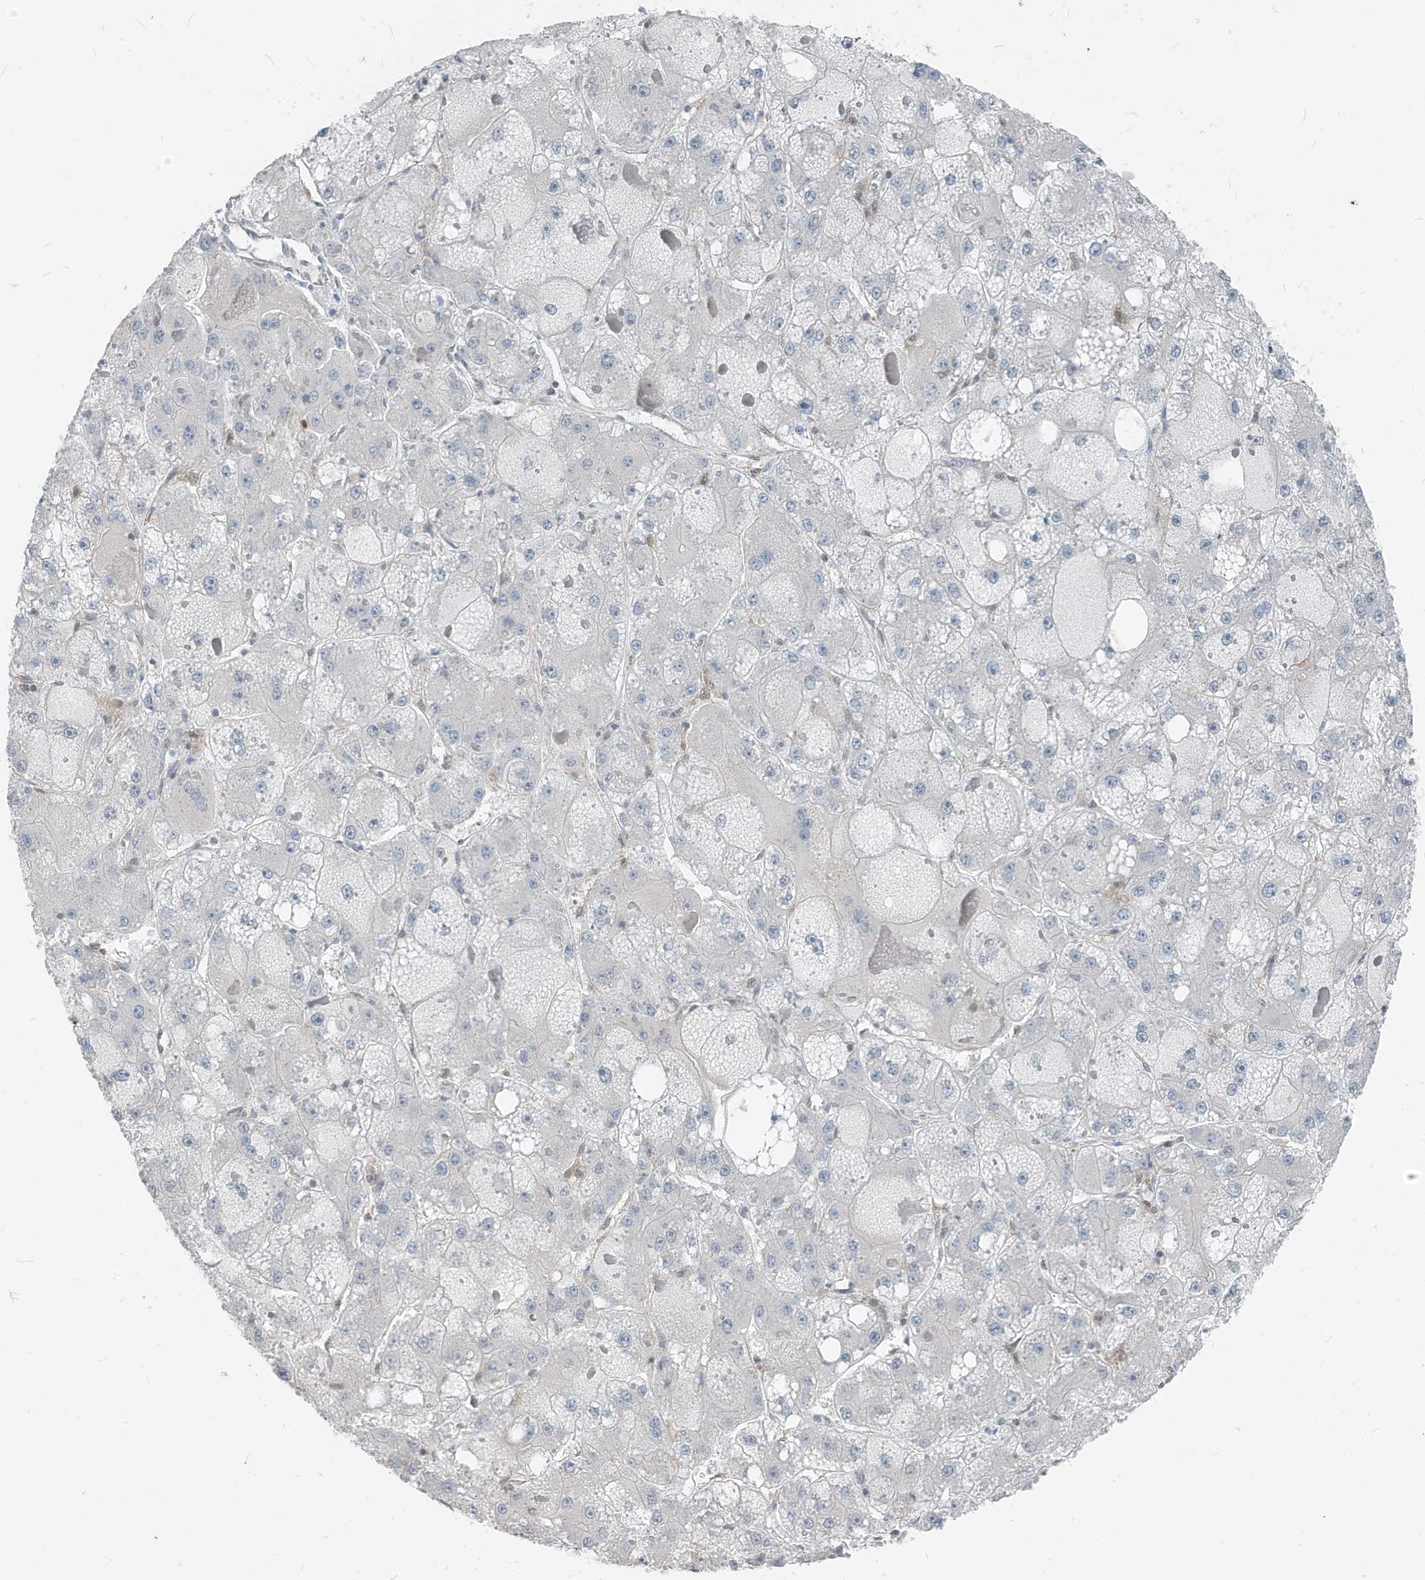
{"staining": {"intensity": "negative", "quantity": "none", "location": "none"}, "tissue": "liver cancer", "cell_type": "Tumor cells", "image_type": "cancer", "snomed": [{"axis": "morphology", "description": "Carcinoma, Hepatocellular, NOS"}, {"axis": "topography", "description": "Liver"}], "caption": "There is no significant expression in tumor cells of hepatocellular carcinoma (liver). The staining is performed using DAB (3,3'-diaminobenzidine) brown chromogen with nuclei counter-stained in using hematoxylin.", "gene": "NCOA7", "patient": {"sex": "female", "age": 73}}